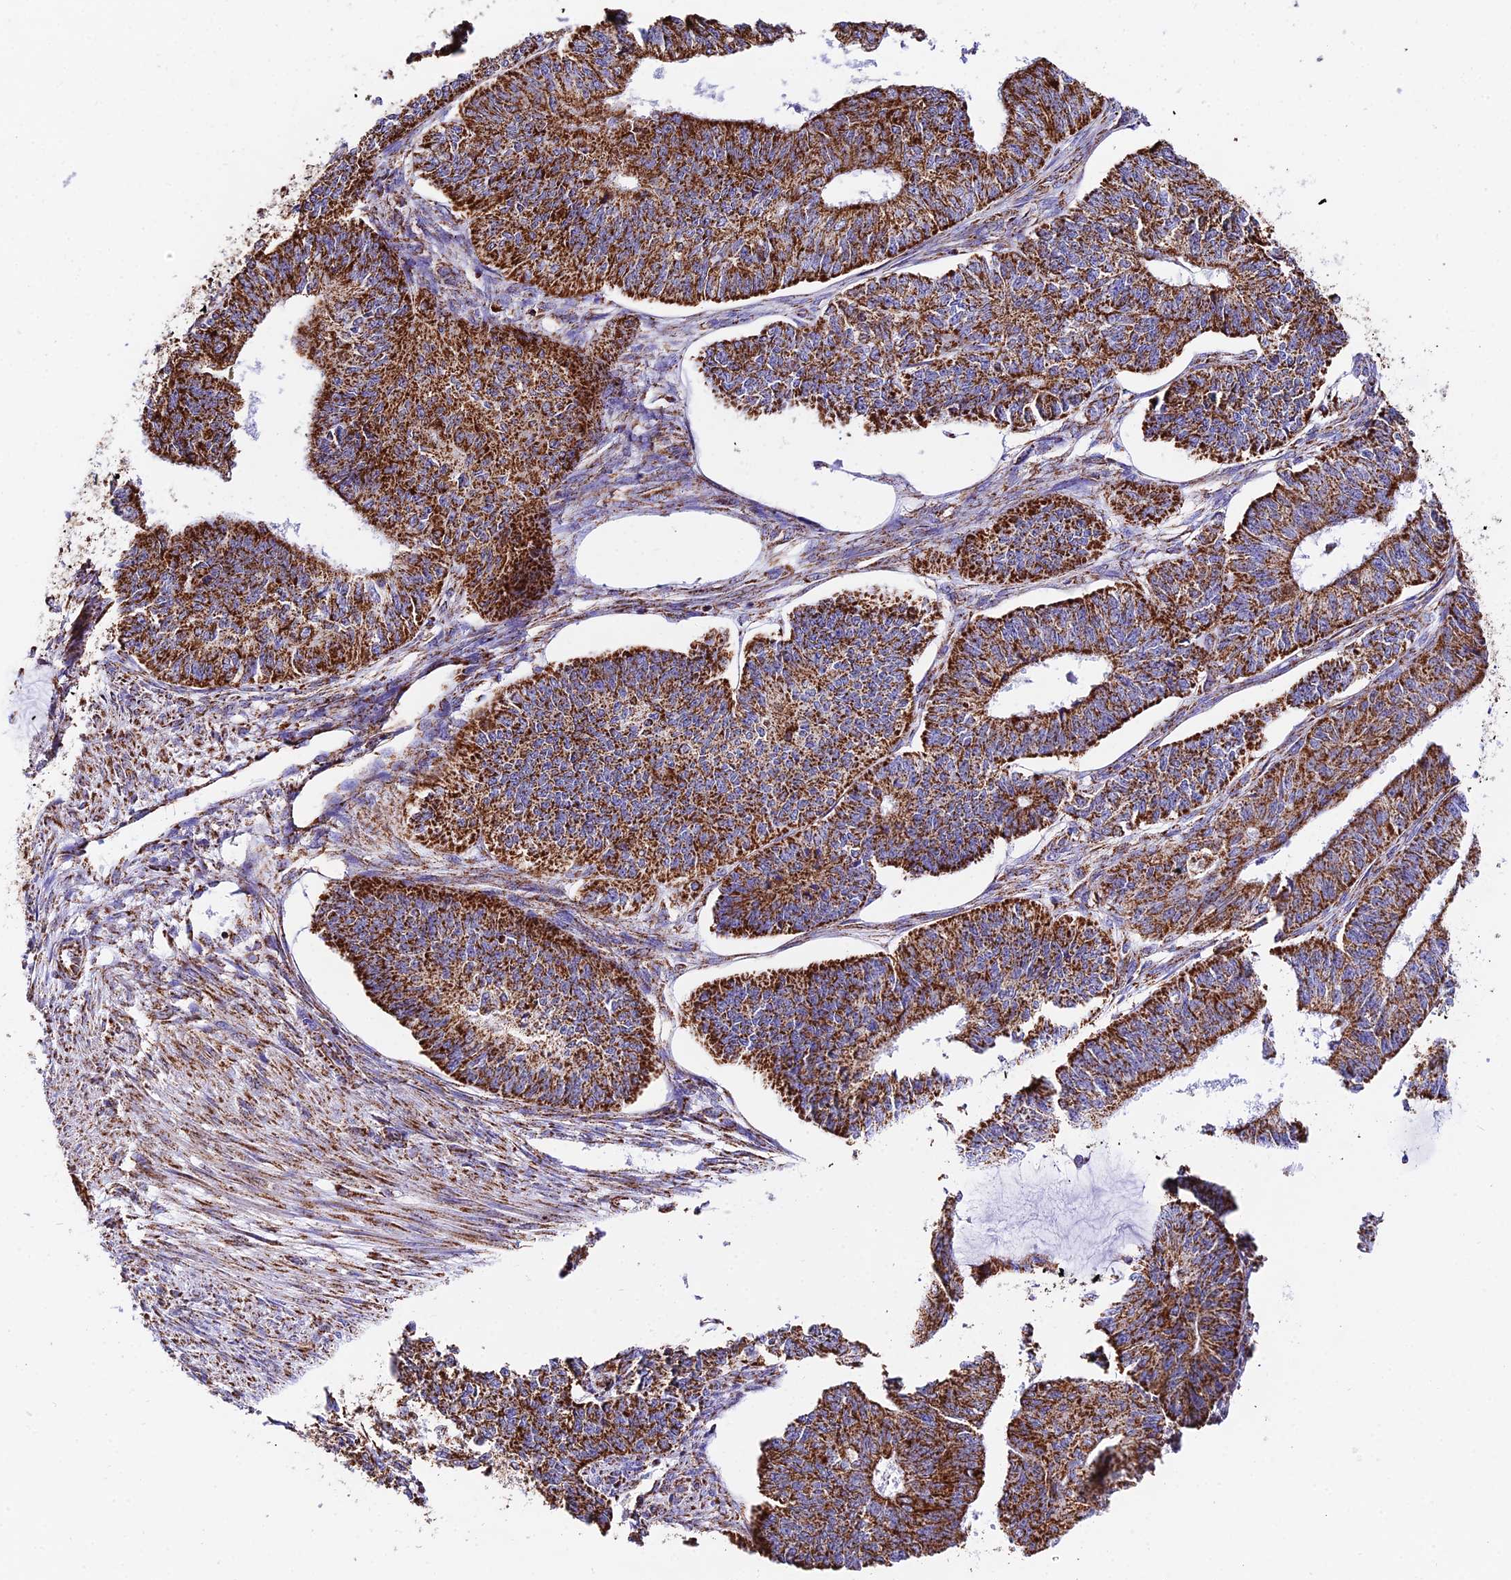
{"staining": {"intensity": "strong", "quantity": ">75%", "location": "cytoplasmic/membranous"}, "tissue": "endometrial cancer", "cell_type": "Tumor cells", "image_type": "cancer", "snomed": [{"axis": "morphology", "description": "Adenocarcinoma, NOS"}, {"axis": "topography", "description": "Endometrium"}], "caption": "Brown immunohistochemical staining in human endometrial cancer reveals strong cytoplasmic/membranous positivity in approximately >75% of tumor cells. The protein of interest is stained brown, and the nuclei are stained in blue (DAB (3,3'-diaminobenzidine) IHC with brightfield microscopy, high magnification).", "gene": "ATP5PD", "patient": {"sex": "female", "age": 32}}